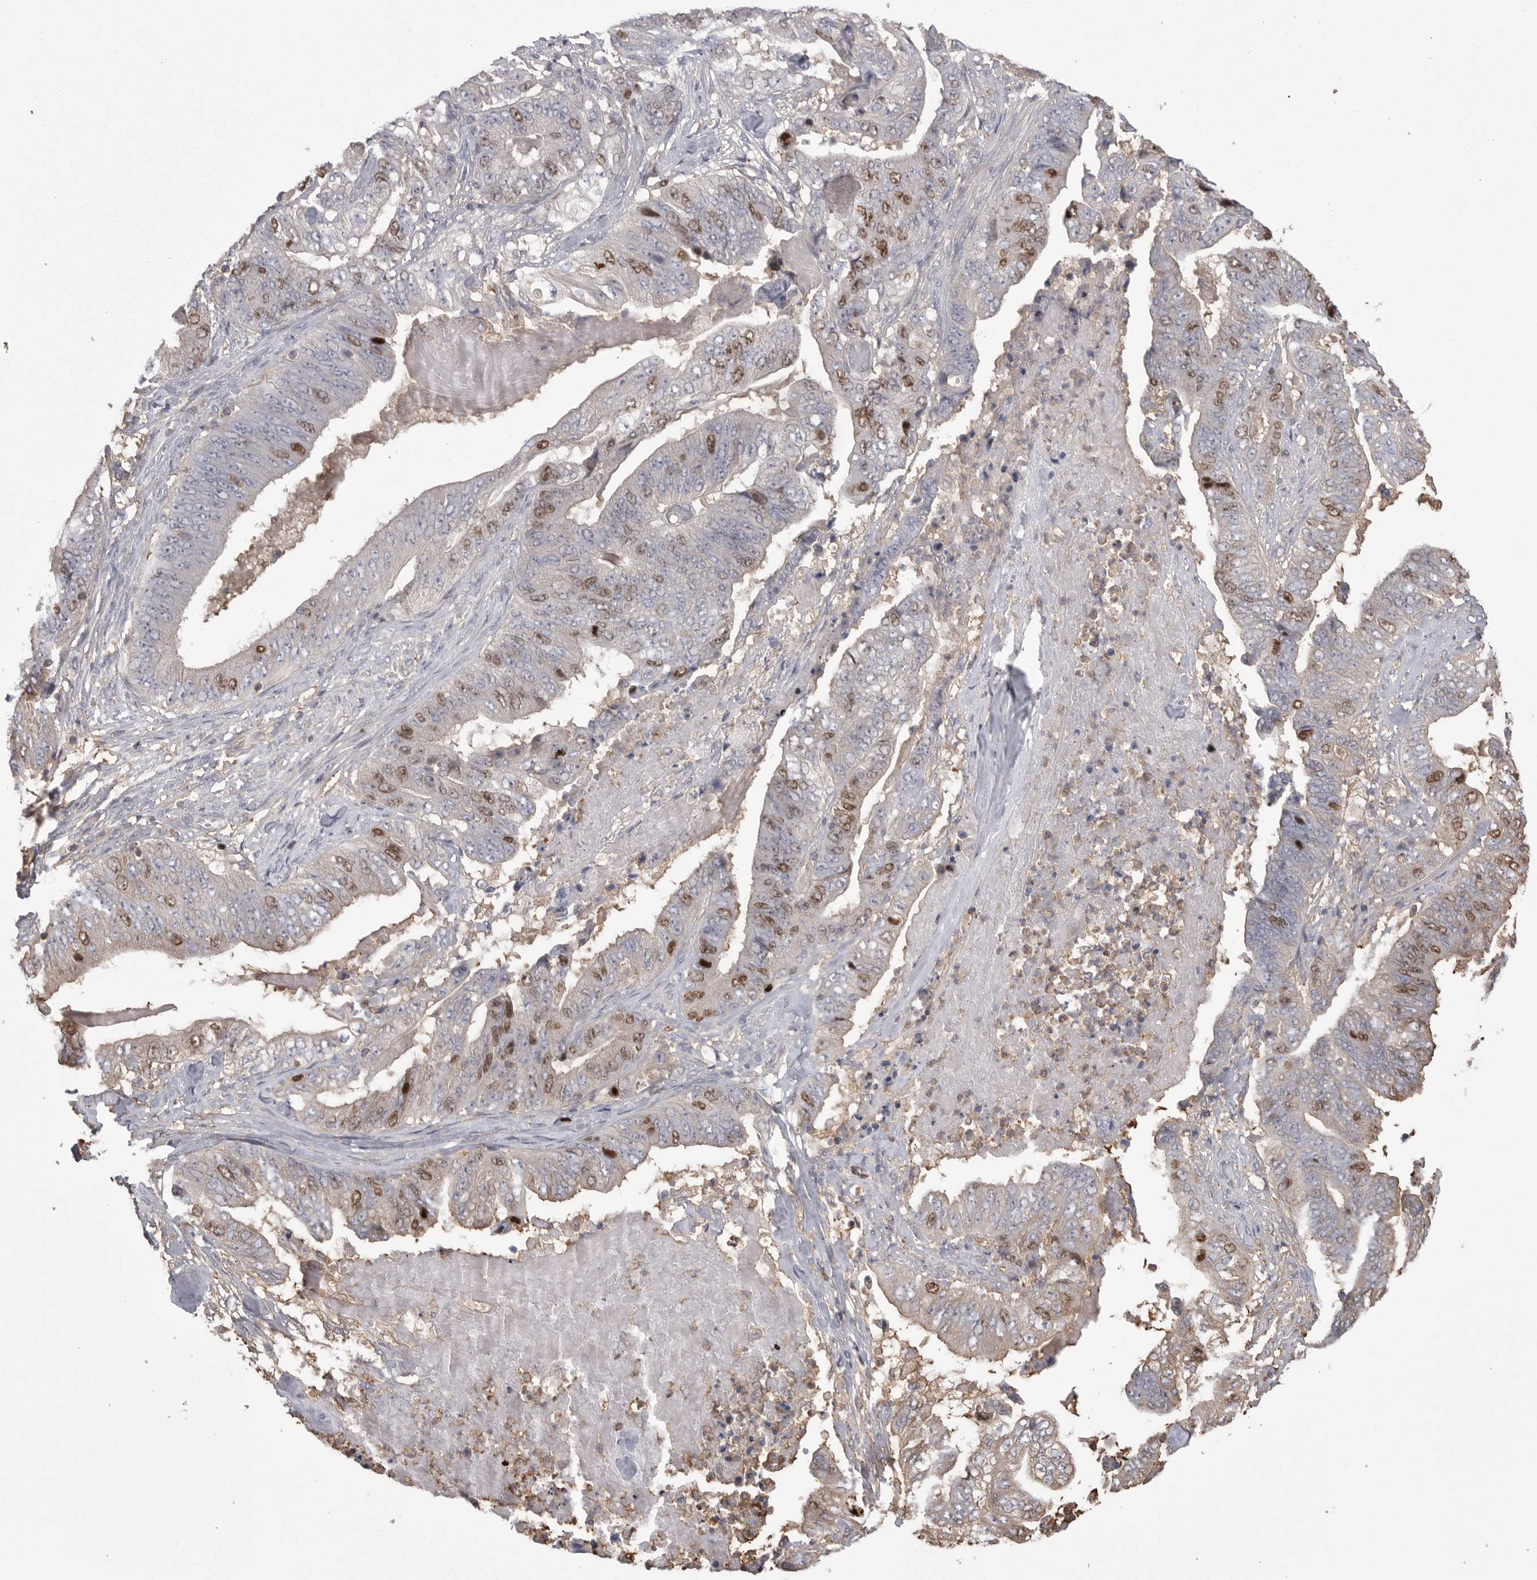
{"staining": {"intensity": "strong", "quantity": "<25%", "location": "nuclear"}, "tissue": "stomach cancer", "cell_type": "Tumor cells", "image_type": "cancer", "snomed": [{"axis": "morphology", "description": "Adenocarcinoma, NOS"}, {"axis": "topography", "description": "Stomach"}], "caption": "Immunohistochemical staining of stomach cancer shows medium levels of strong nuclear positivity in approximately <25% of tumor cells.", "gene": "TOP2A", "patient": {"sex": "female", "age": 73}}